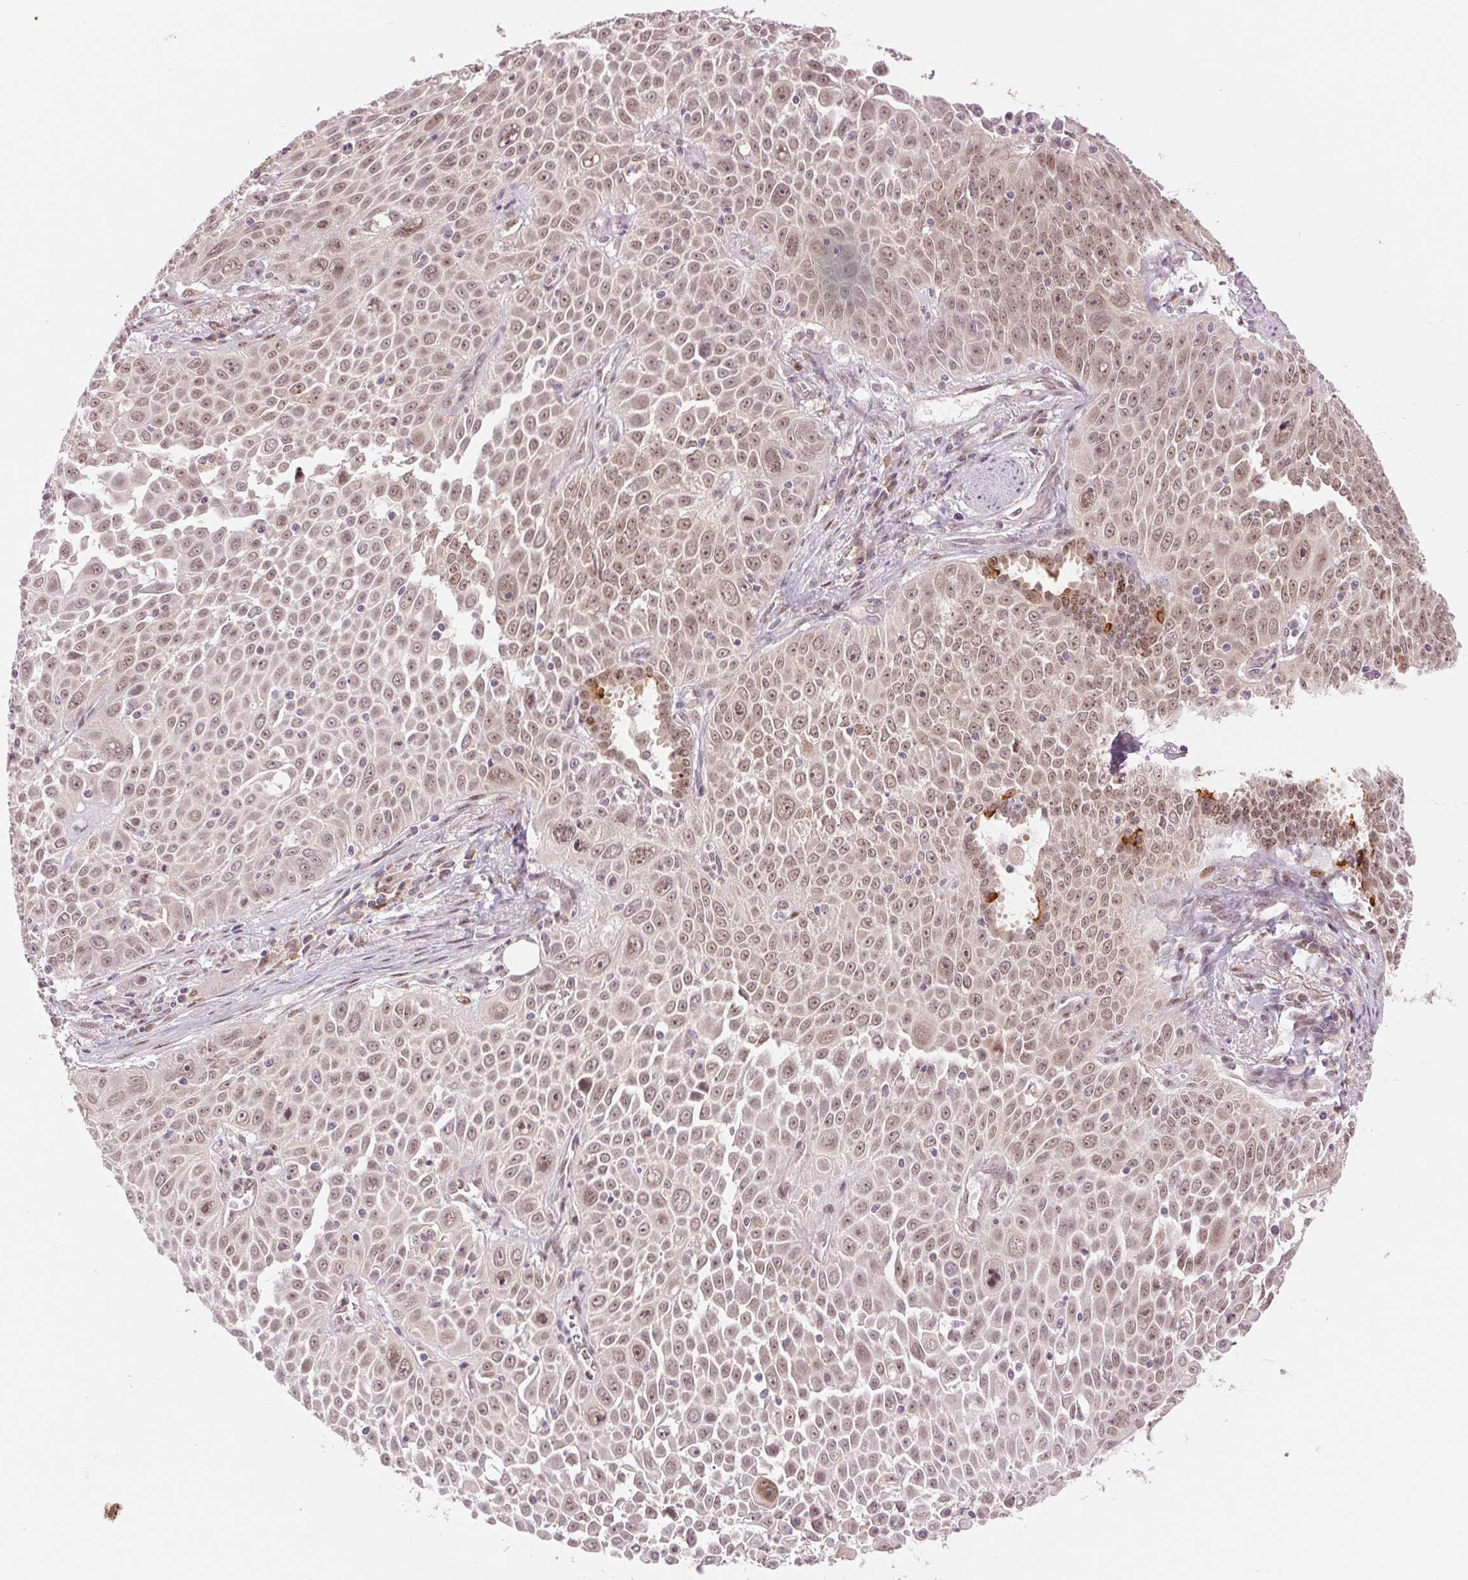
{"staining": {"intensity": "weak", "quantity": ">75%", "location": "nuclear"}, "tissue": "lung cancer", "cell_type": "Tumor cells", "image_type": "cancer", "snomed": [{"axis": "morphology", "description": "Squamous cell carcinoma, NOS"}, {"axis": "morphology", "description": "Squamous cell carcinoma, metastatic, NOS"}, {"axis": "topography", "description": "Lymph node"}, {"axis": "topography", "description": "Lung"}], "caption": "Immunohistochemistry (DAB (3,3'-diaminobenzidine)) staining of lung cancer exhibits weak nuclear protein staining in approximately >75% of tumor cells.", "gene": "ERI3", "patient": {"sex": "female", "age": 62}}